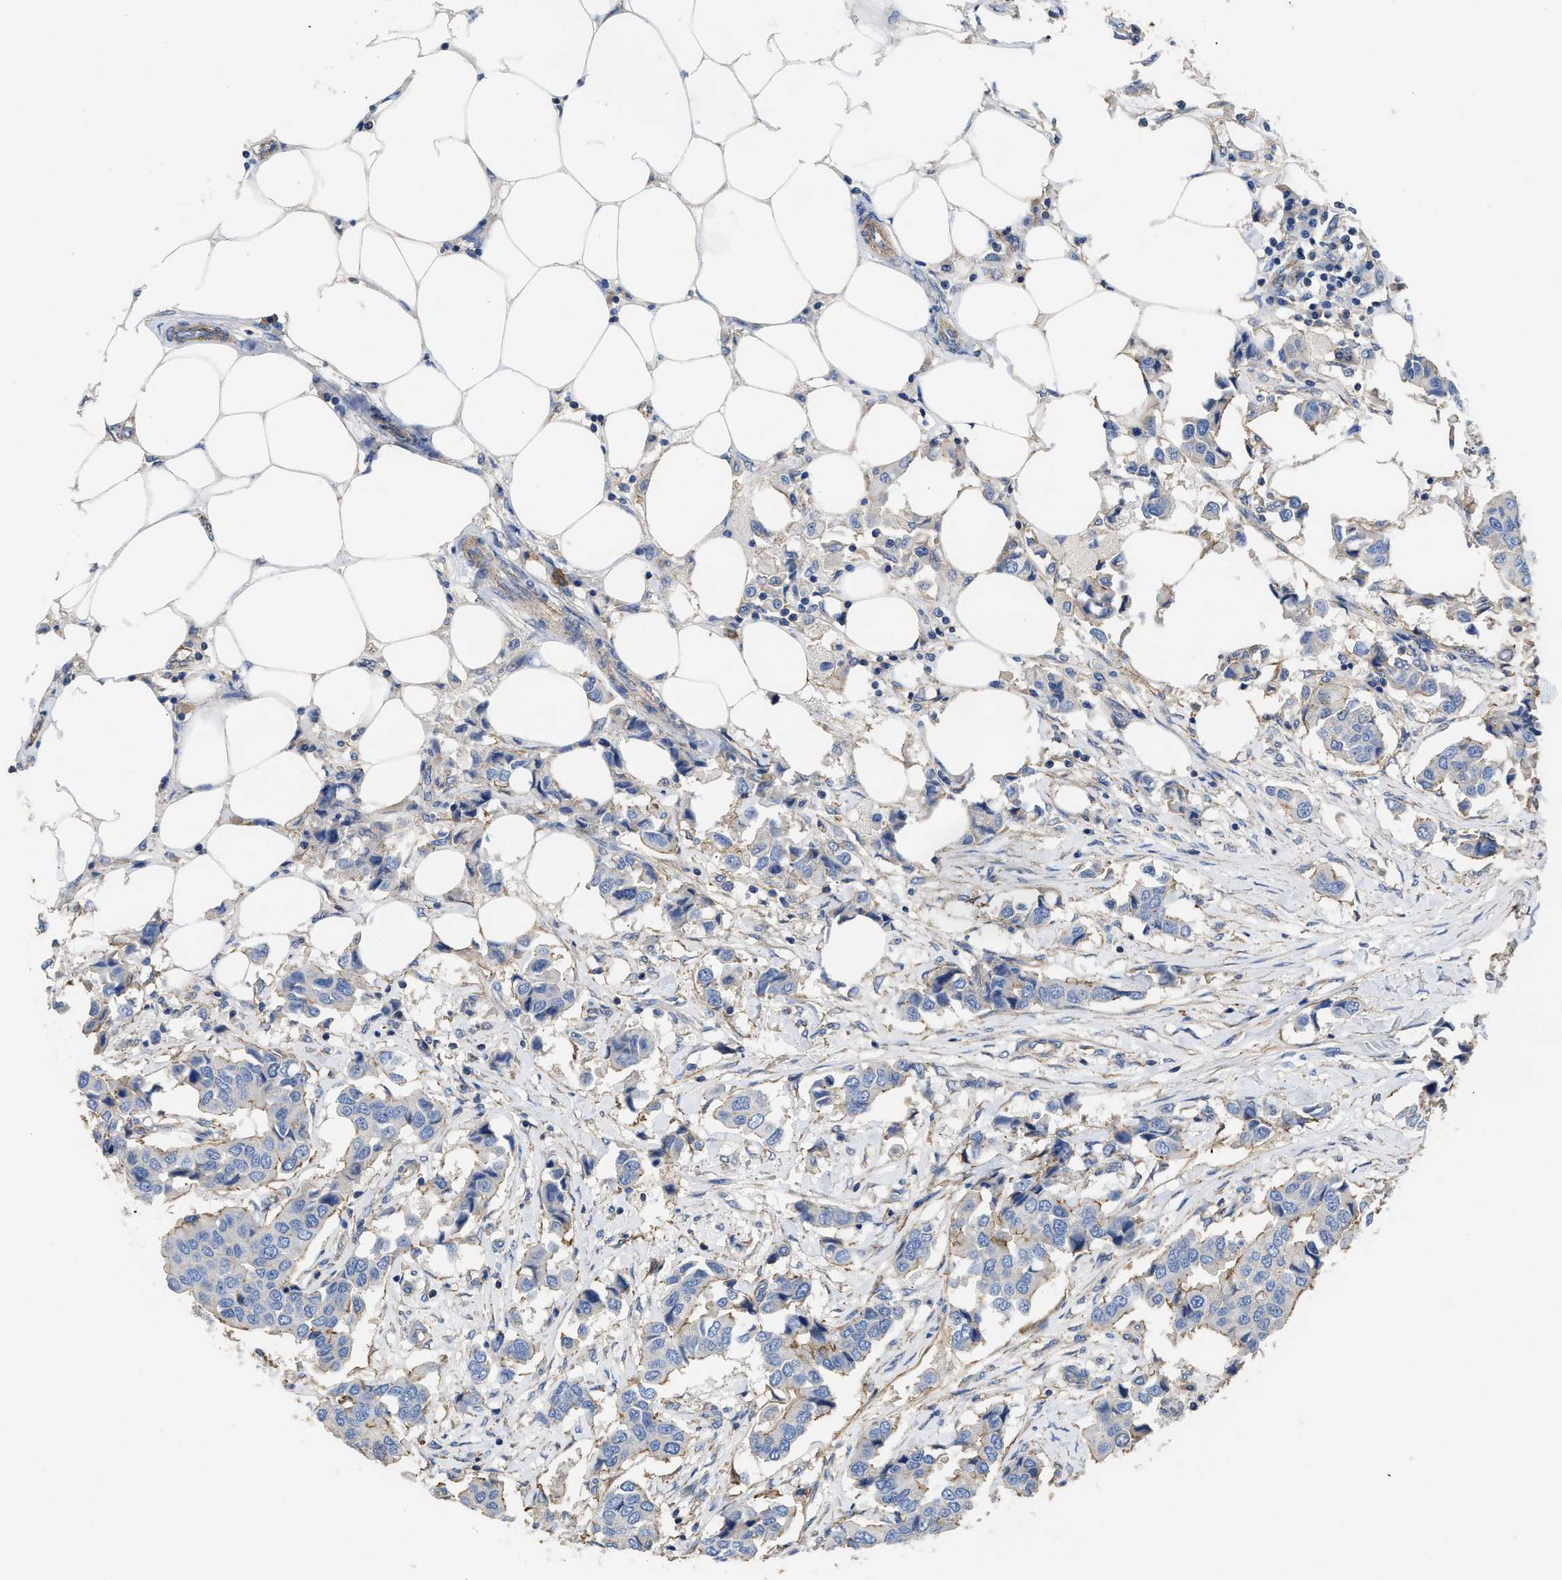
{"staining": {"intensity": "negative", "quantity": "none", "location": "none"}, "tissue": "breast cancer", "cell_type": "Tumor cells", "image_type": "cancer", "snomed": [{"axis": "morphology", "description": "Duct carcinoma"}, {"axis": "topography", "description": "Breast"}], "caption": "The IHC photomicrograph has no significant staining in tumor cells of invasive ductal carcinoma (breast) tissue.", "gene": "USP4", "patient": {"sex": "female", "age": 80}}